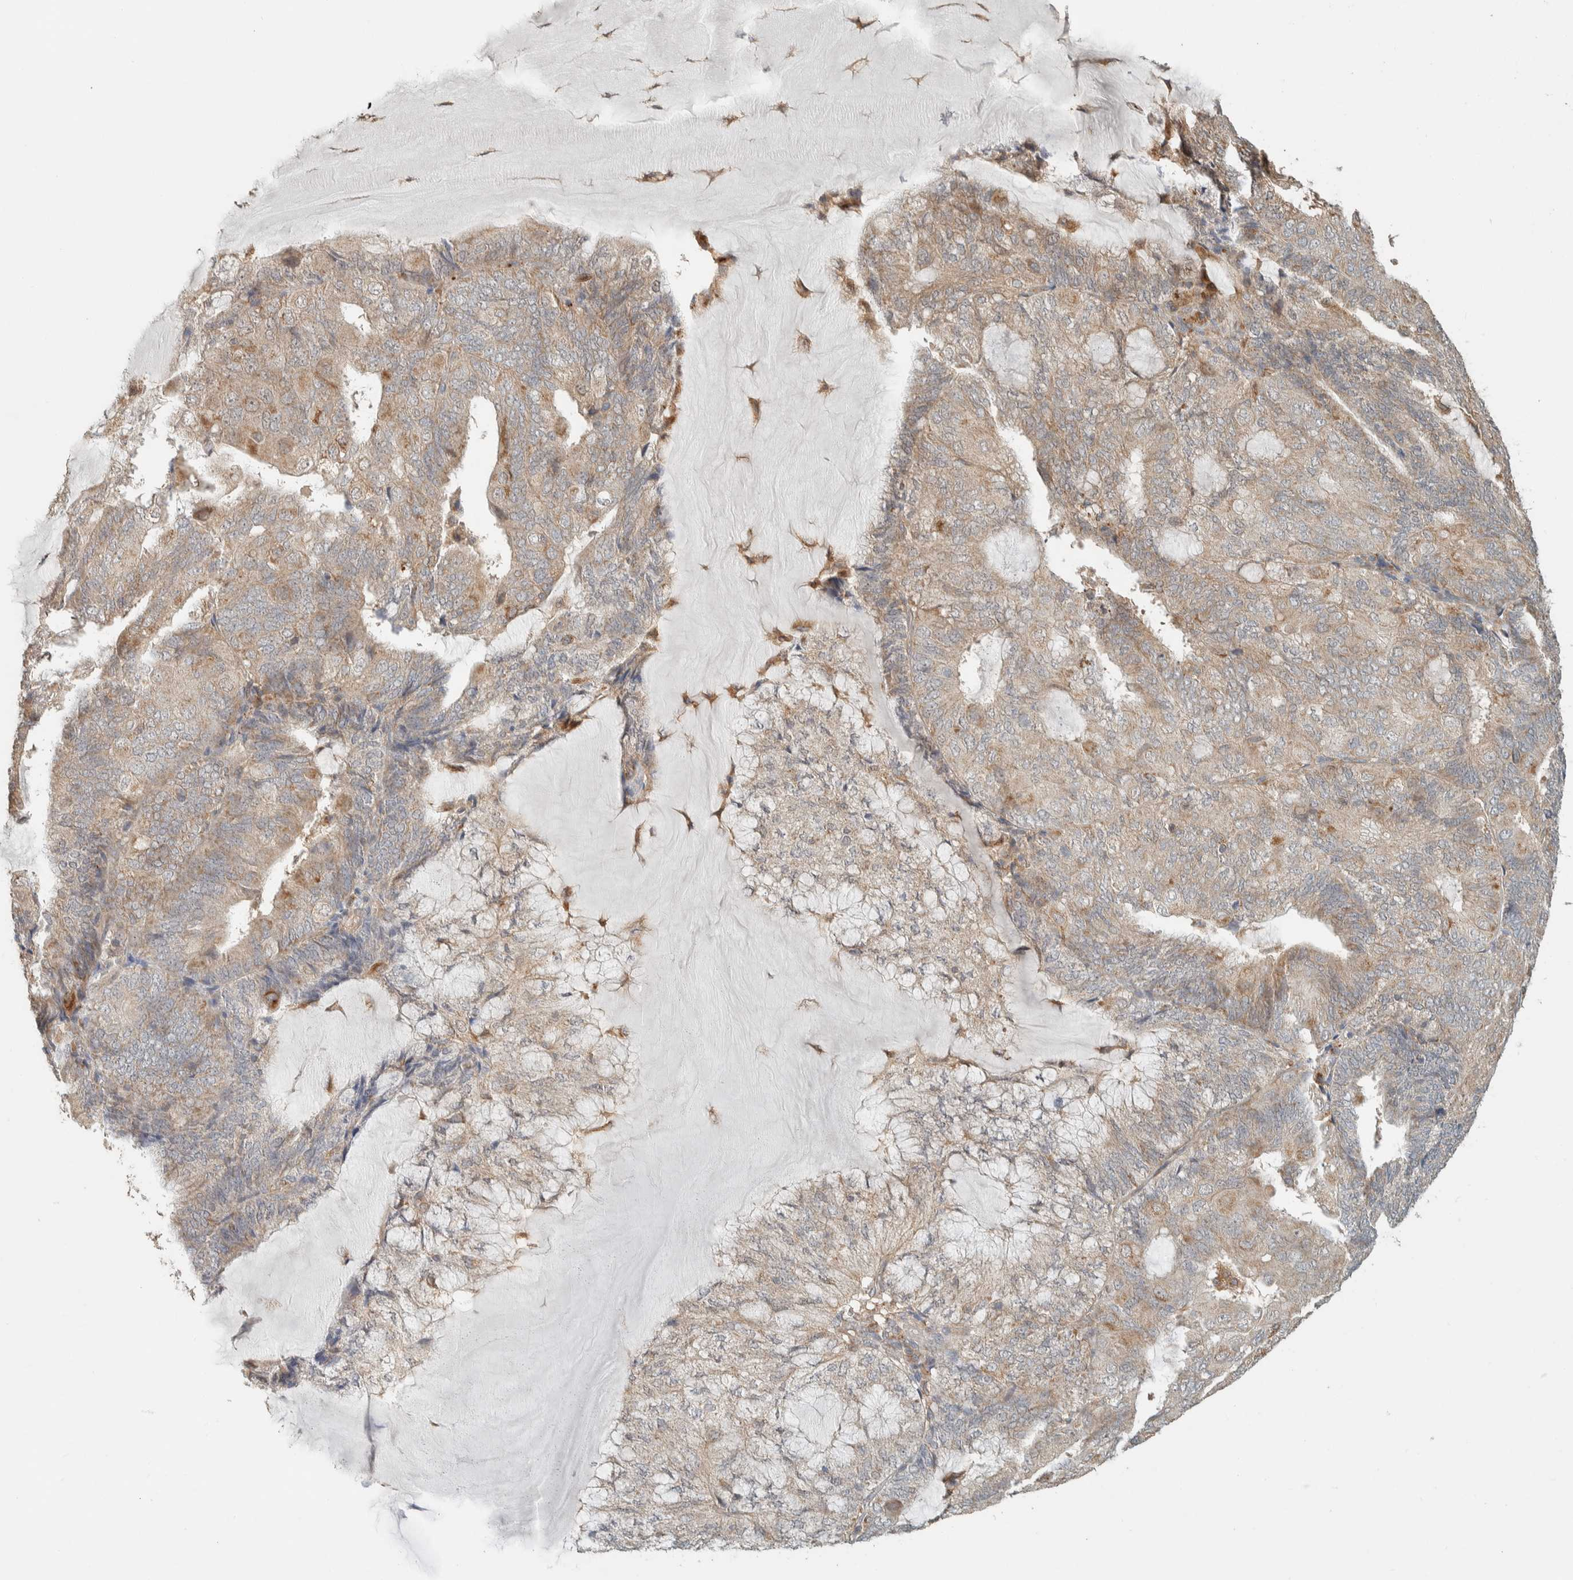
{"staining": {"intensity": "weak", "quantity": ">75%", "location": "cytoplasmic/membranous"}, "tissue": "endometrial cancer", "cell_type": "Tumor cells", "image_type": "cancer", "snomed": [{"axis": "morphology", "description": "Adenocarcinoma, NOS"}, {"axis": "topography", "description": "Endometrium"}], "caption": "Immunohistochemical staining of endometrial cancer shows weak cytoplasmic/membranous protein staining in about >75% of tumor cells.", "gene": "PDE7B", "patient": {"sex": "female", "age": 81}}